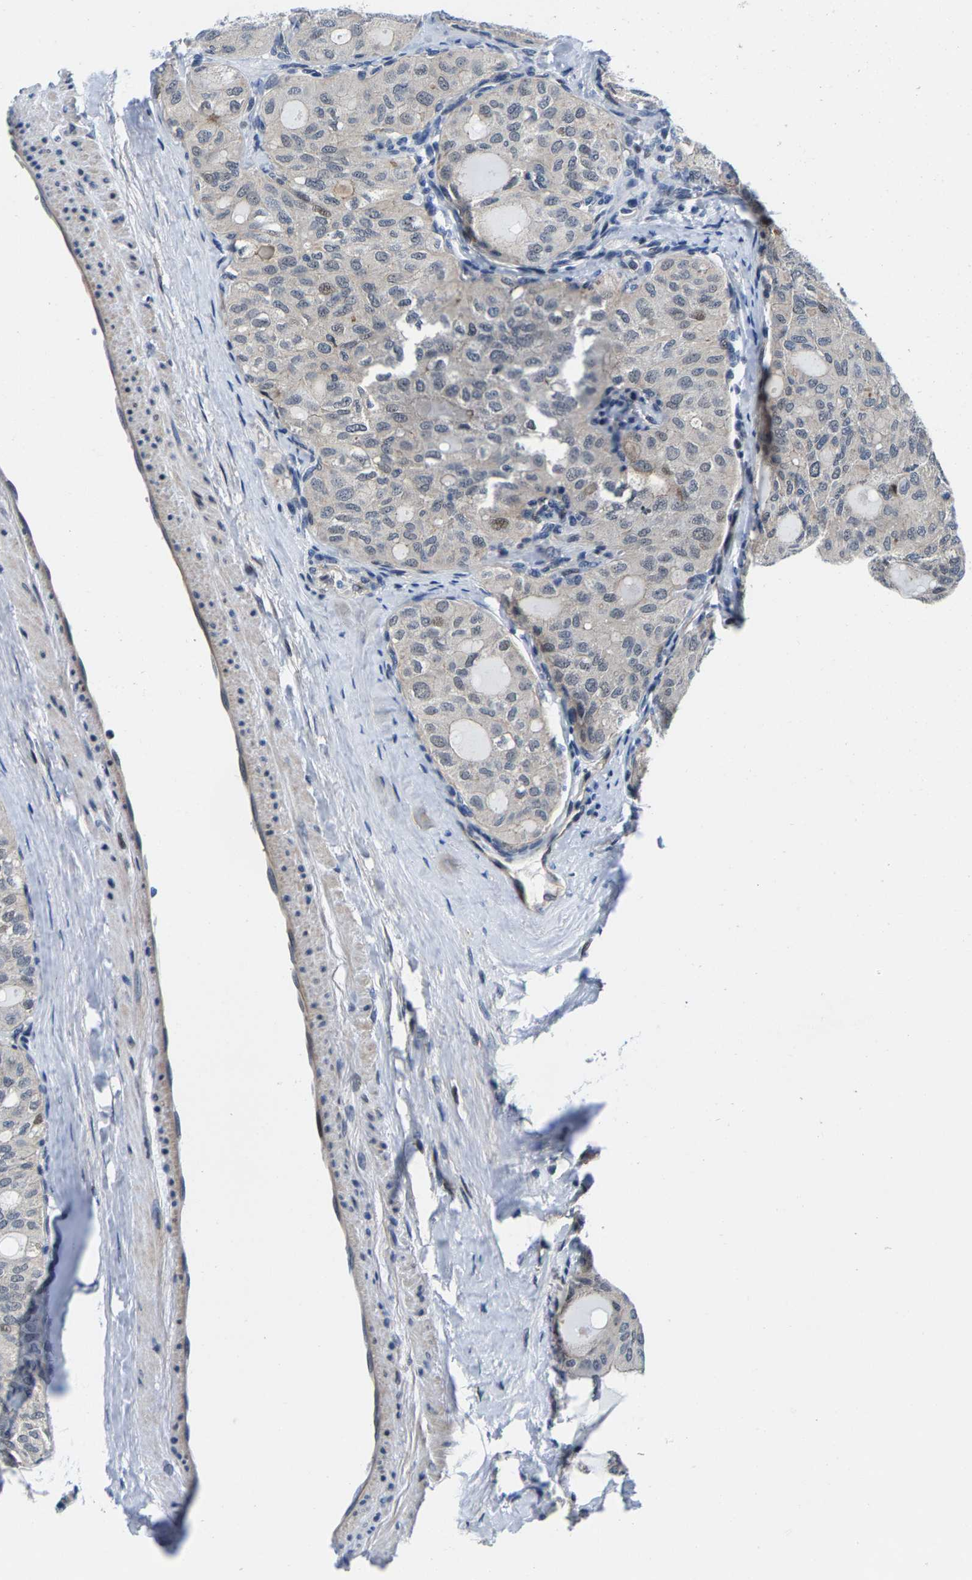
{"staining": {"intensity": "negative", "quantity": "none", "location": "none"}, "tissue": "thyroid cancer", "cell_type": "Tumor cells", "image_type": "cancer", "snomed": [{"axis": "morphology", "description": "Follicular adenoma carcinoma, NOS"}, {"axis": "topography", "description": "Thyroid gland"}], "caption": "Micrograph shows no significant protein staining in tumor cells of thyroid follicular adenoma carcinoma.", "gene": "GTPBP10", "patient": {"sex": "male", "age": 75}}